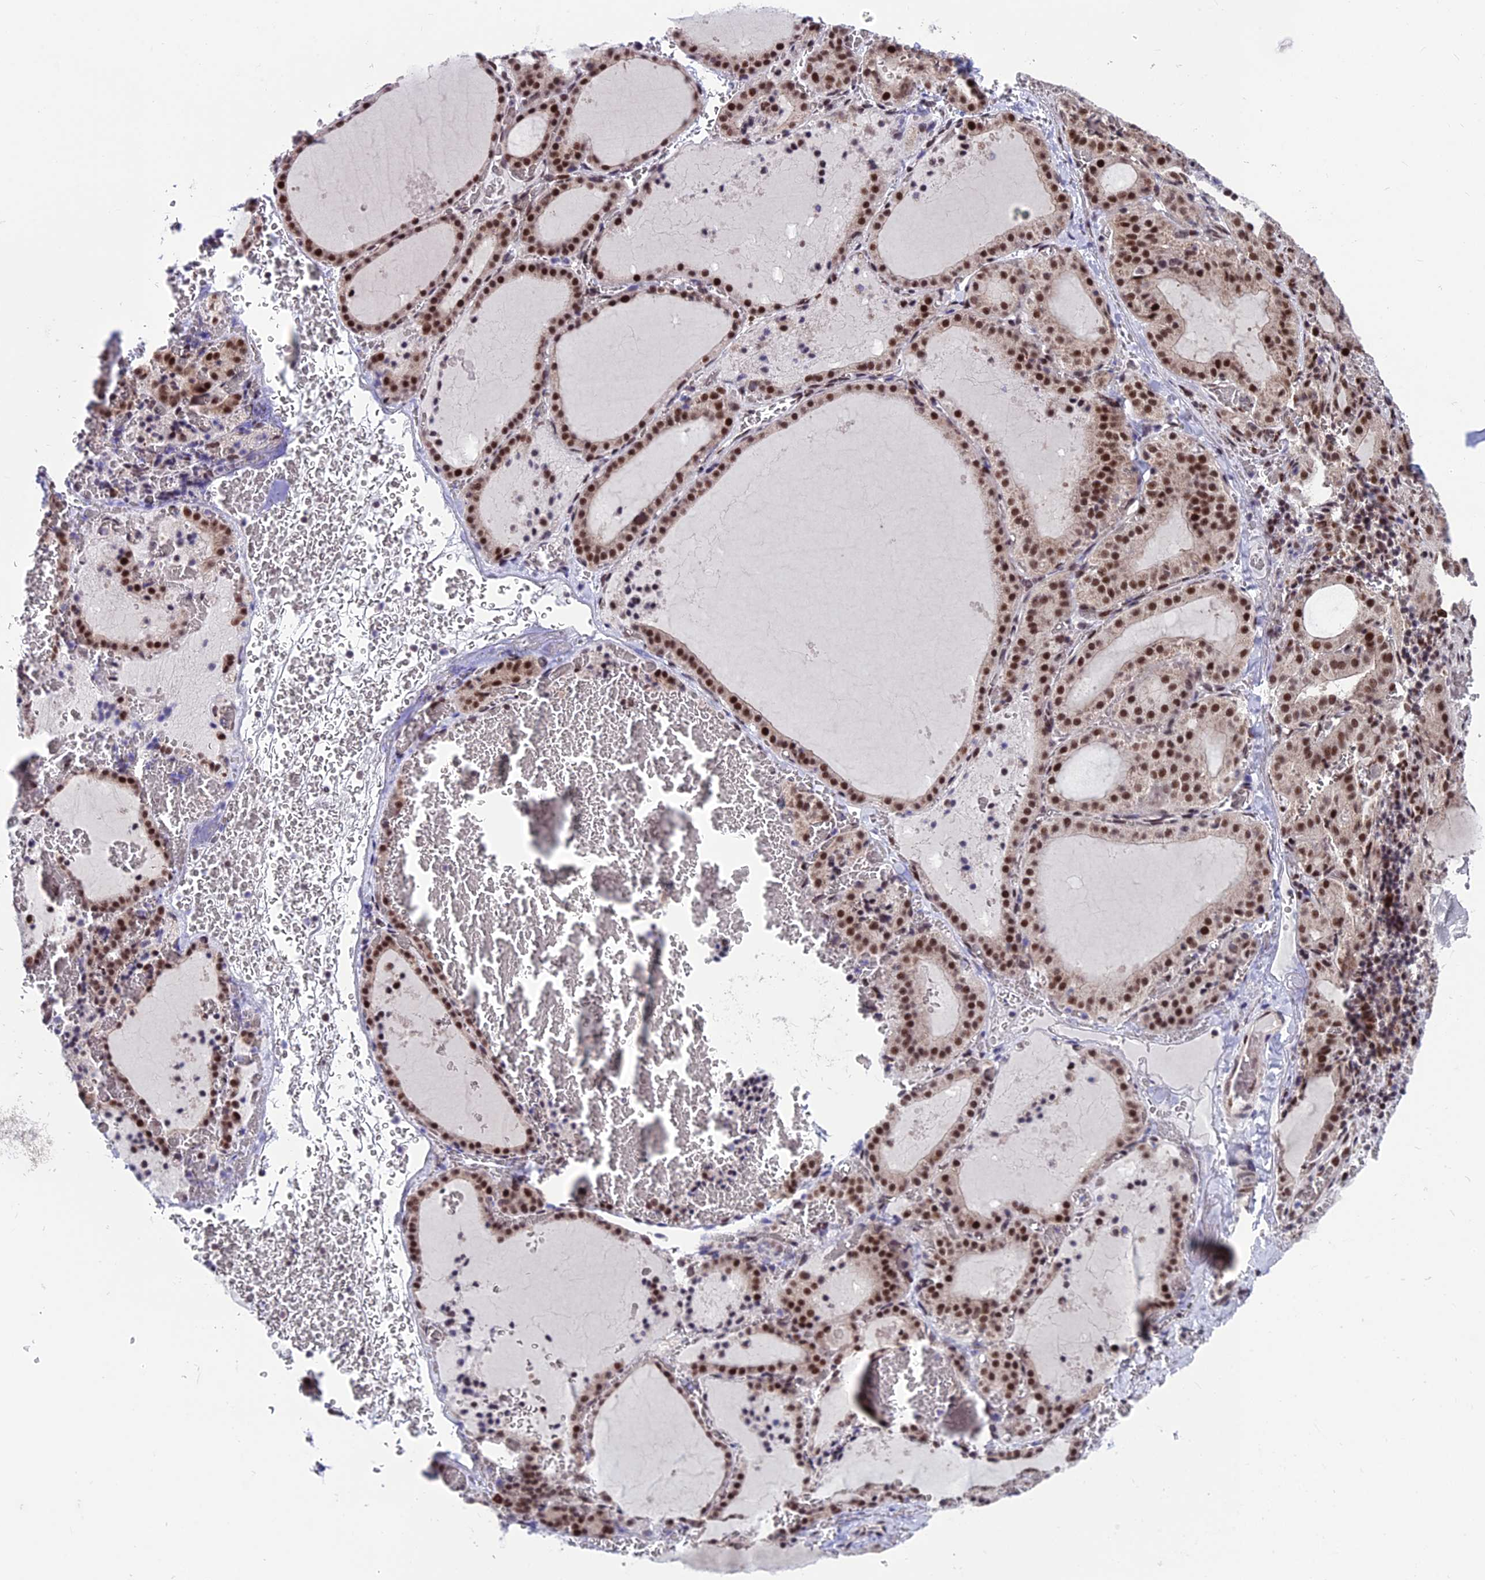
{"staining": {"intensity": "strong", "quantity": ">75%", "location": "nuclear"}, "tissue": "thyroid gland", "cell_type": "Glandular cells", "image_type": "normal", "snomed": [{"axis": "morphology", "description": "Normal tissue, NOS"}, {"axis": "topography", "description": "Thyroid gland"}], "caption": "IHC (DAB (3,3'-diaminobenzidine)) staining of normal human thyroid gland displays strong nuclear protein expression in approximately >75% of glandular cells.", "gene": "KIAA1191", "patient": {"sex": "female", "age": 39}}